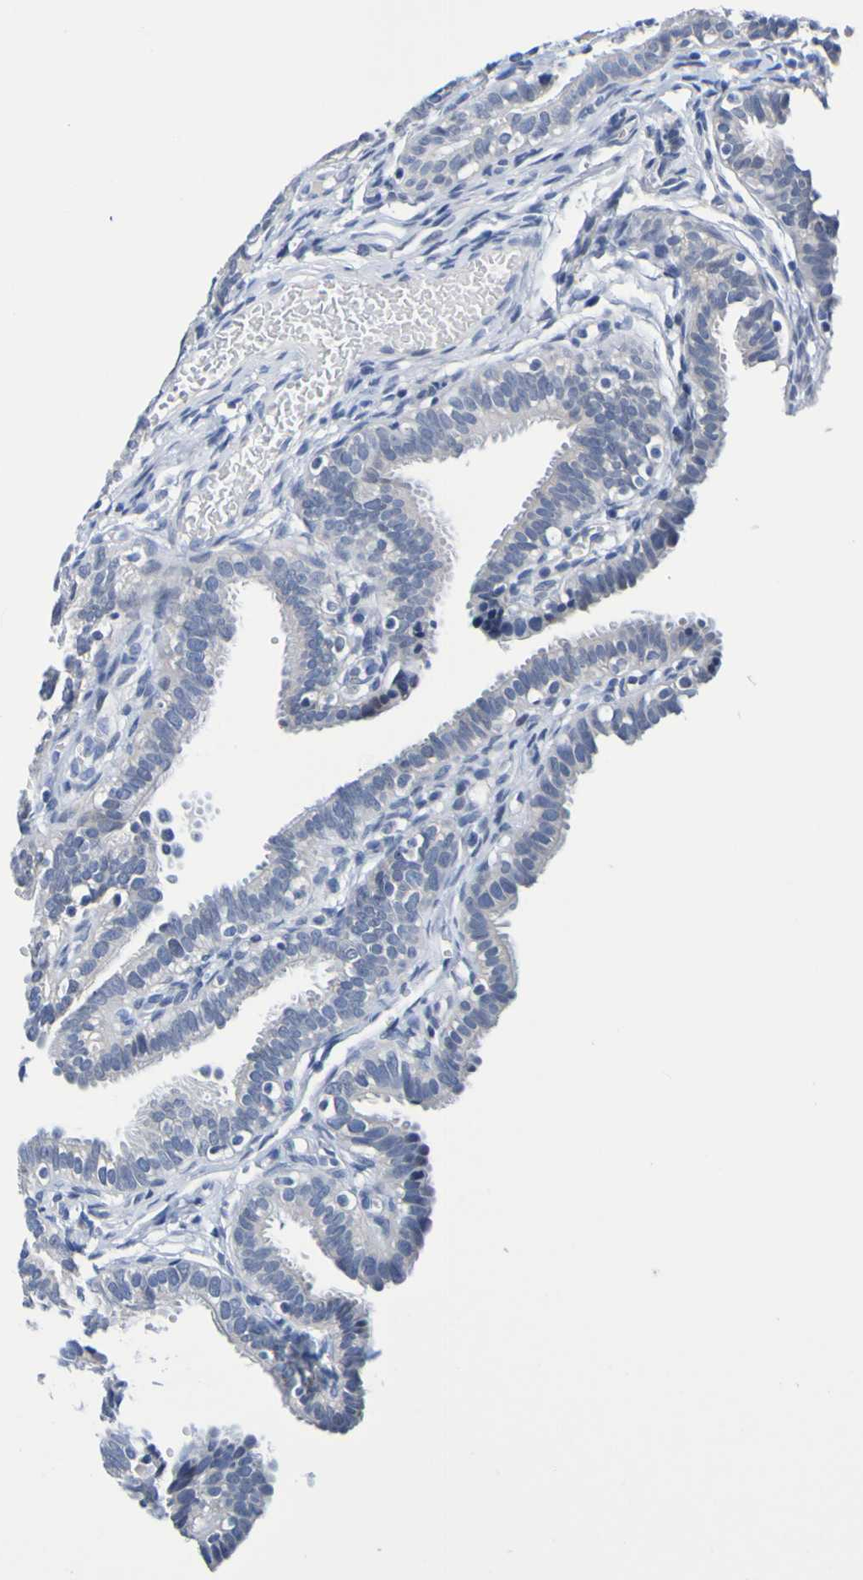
{"staining": {"intensity": "negative", "quantity": "none", "location": "none"}, "tissue": "fallopian tube", "cell_type": "Glandular cells", "image_type": "normal", "snomed": [{"axis": "morphology", "description": "Normal tissue, NOS"}, {"axis": "topography", "description": "Fallopian tube"}, {"axis": "topography", "description": "Placenta"}], "caption": "IHC of benign fallopian tube reveals no expression in glandular cells.", "gene": "VMA21", "patient": {"sex": "female", "age": 34}}